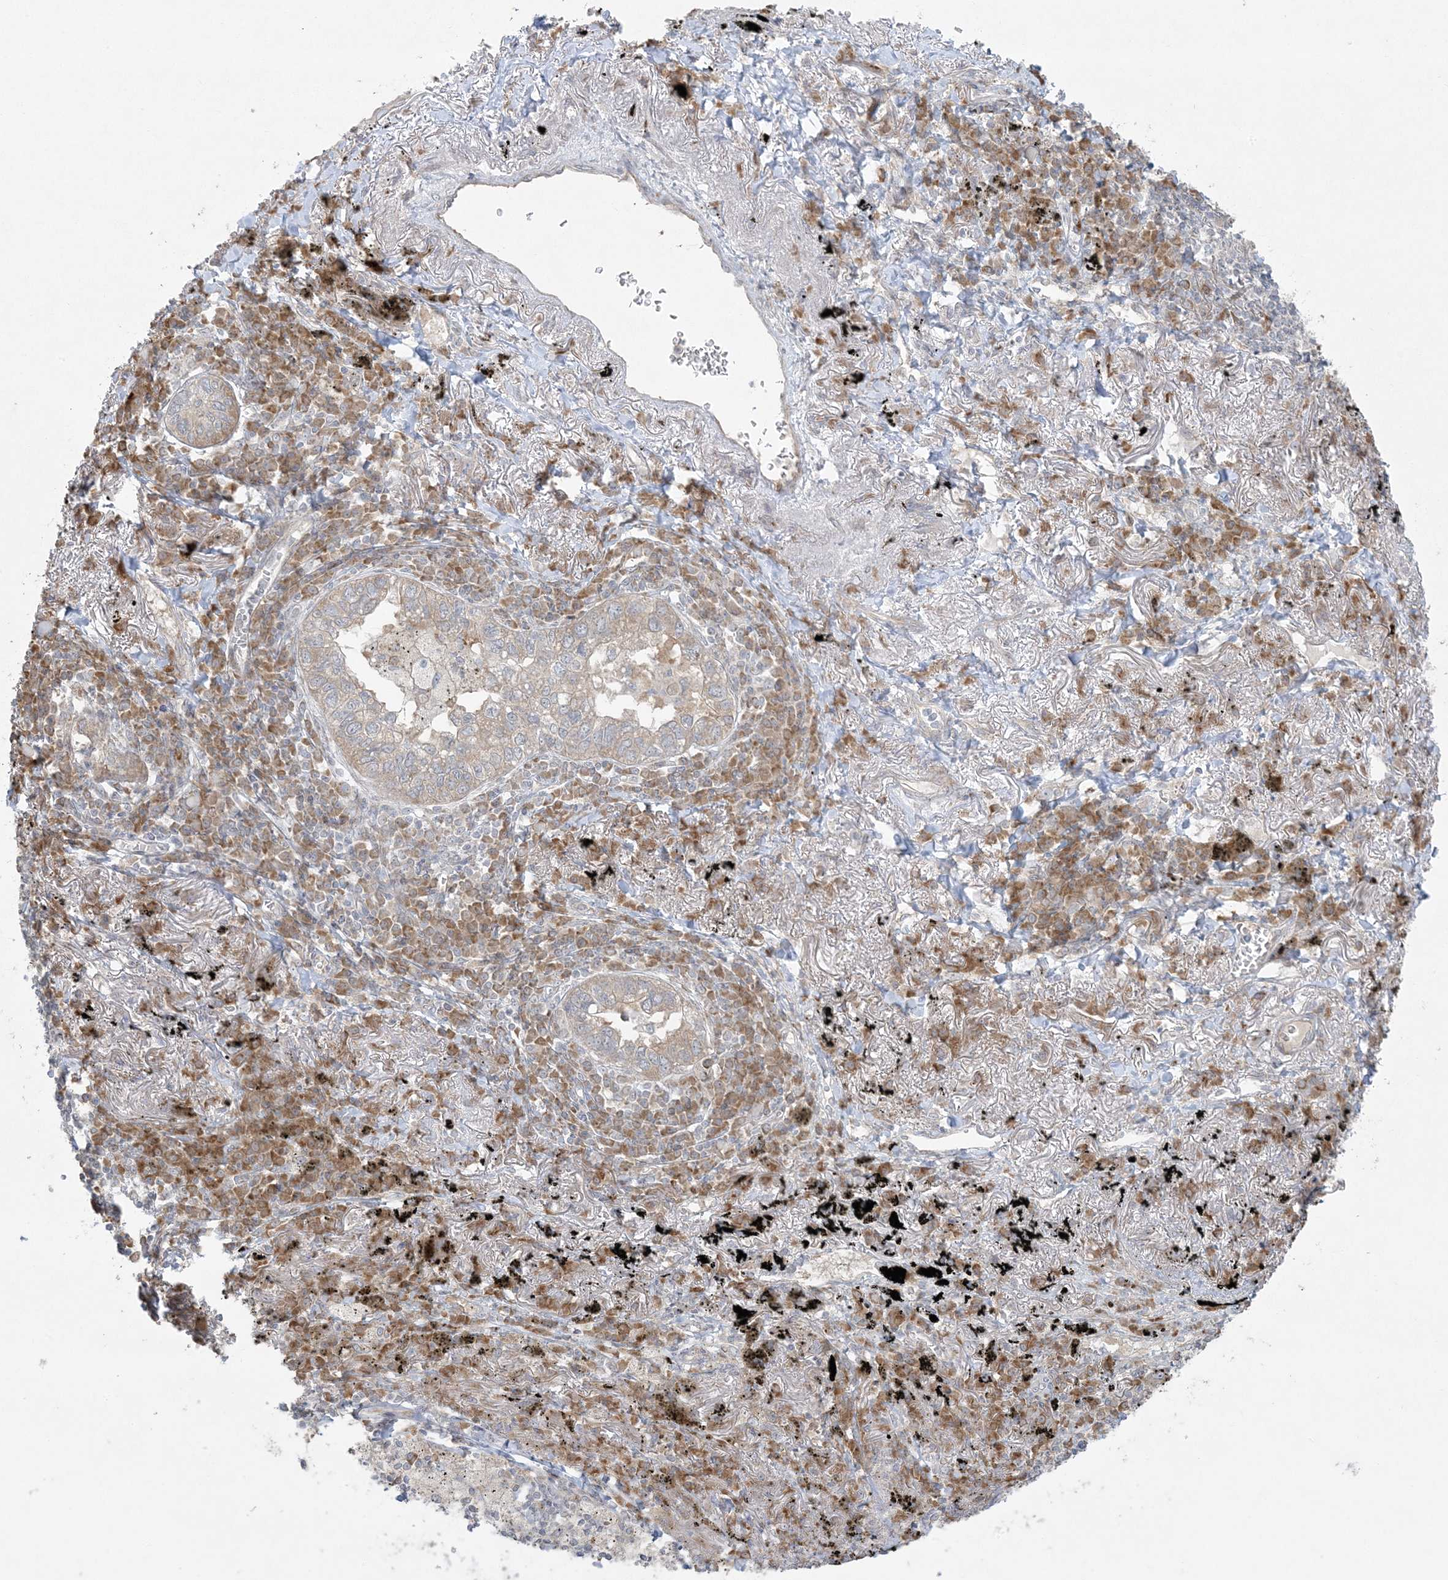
{"staining": {"intensity": "moderate", "quantity": ">75%", "location": "cytoplasmic/membranous"}, "tissue": "lung cancer", "cell_type": "Tumor cells", "image_type": "cancer", "snomed": [{"axis": "morphology", "description": "Adenocarcinoma, NOS"}, {"axis": "topography", "description": "Lung"}], "caption": "Human lung adenocarcinoma stained with a brown dye reveals moderate cytoplasmic/membranous positive positivity in approximately >75% of tumor cells.", "gene": "ZNF263", "patient": {"sex": "male", "age": 65}}